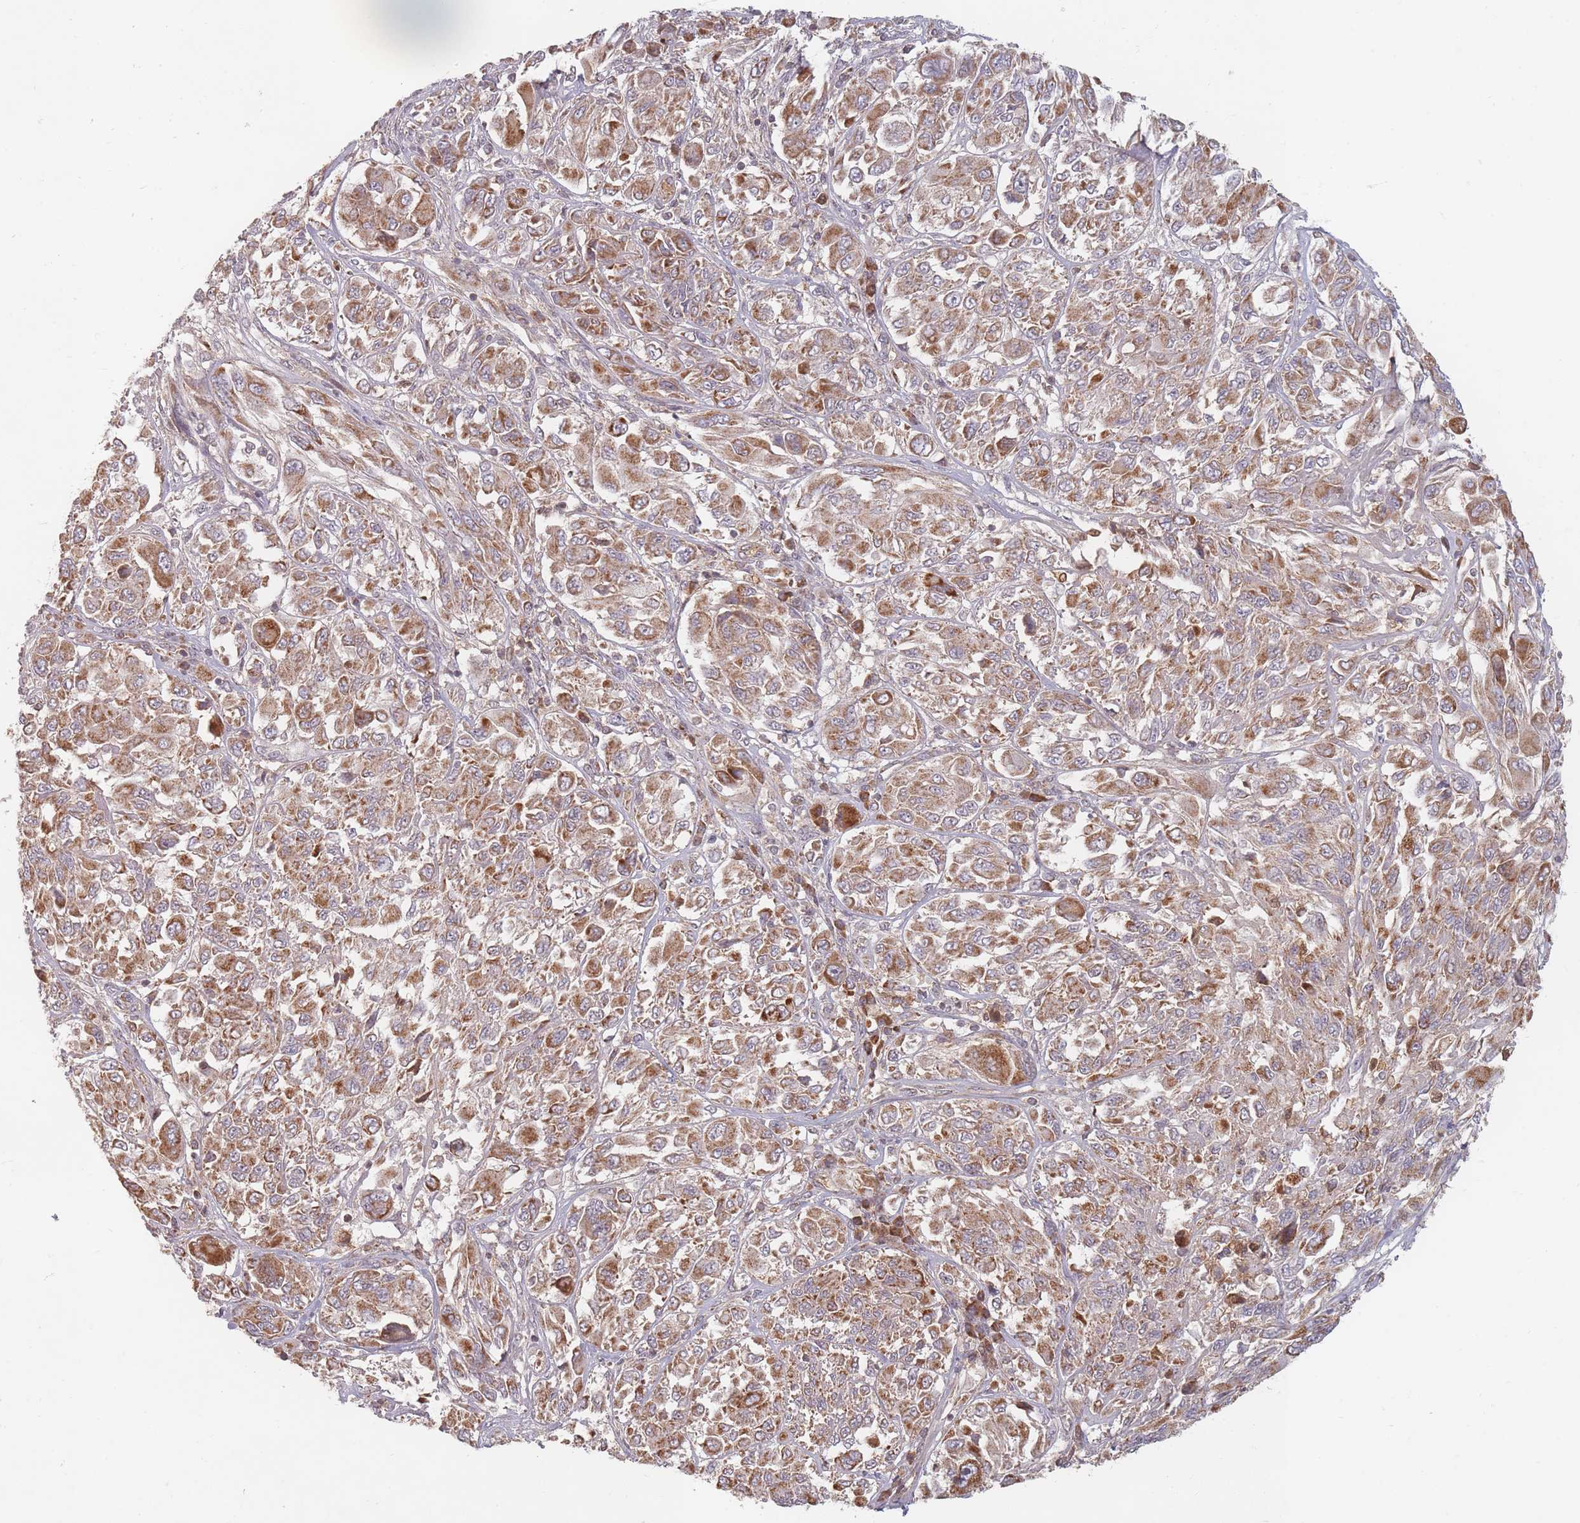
{"staining": {"intensity": "moderate", "quantity": ">75%", "location": "cytoplasmic/membranous"}, "tissue": "melanoma", "cell_type": "Tumor cells", "image_type": "cancer", "snomed": [{"axis": "morphology", "description": "Malignant melanoma, NOS"}, {"axis": "topography", "description": "Skin"}], "caption": "Brown immunohistochemical staining in human melanoma demonstrates moderate cytoplasmic/membranous expression in approximately >75% of tumor cells.", "gene": "OR2M4", "patient": {"sex": "female", "age": 91}}